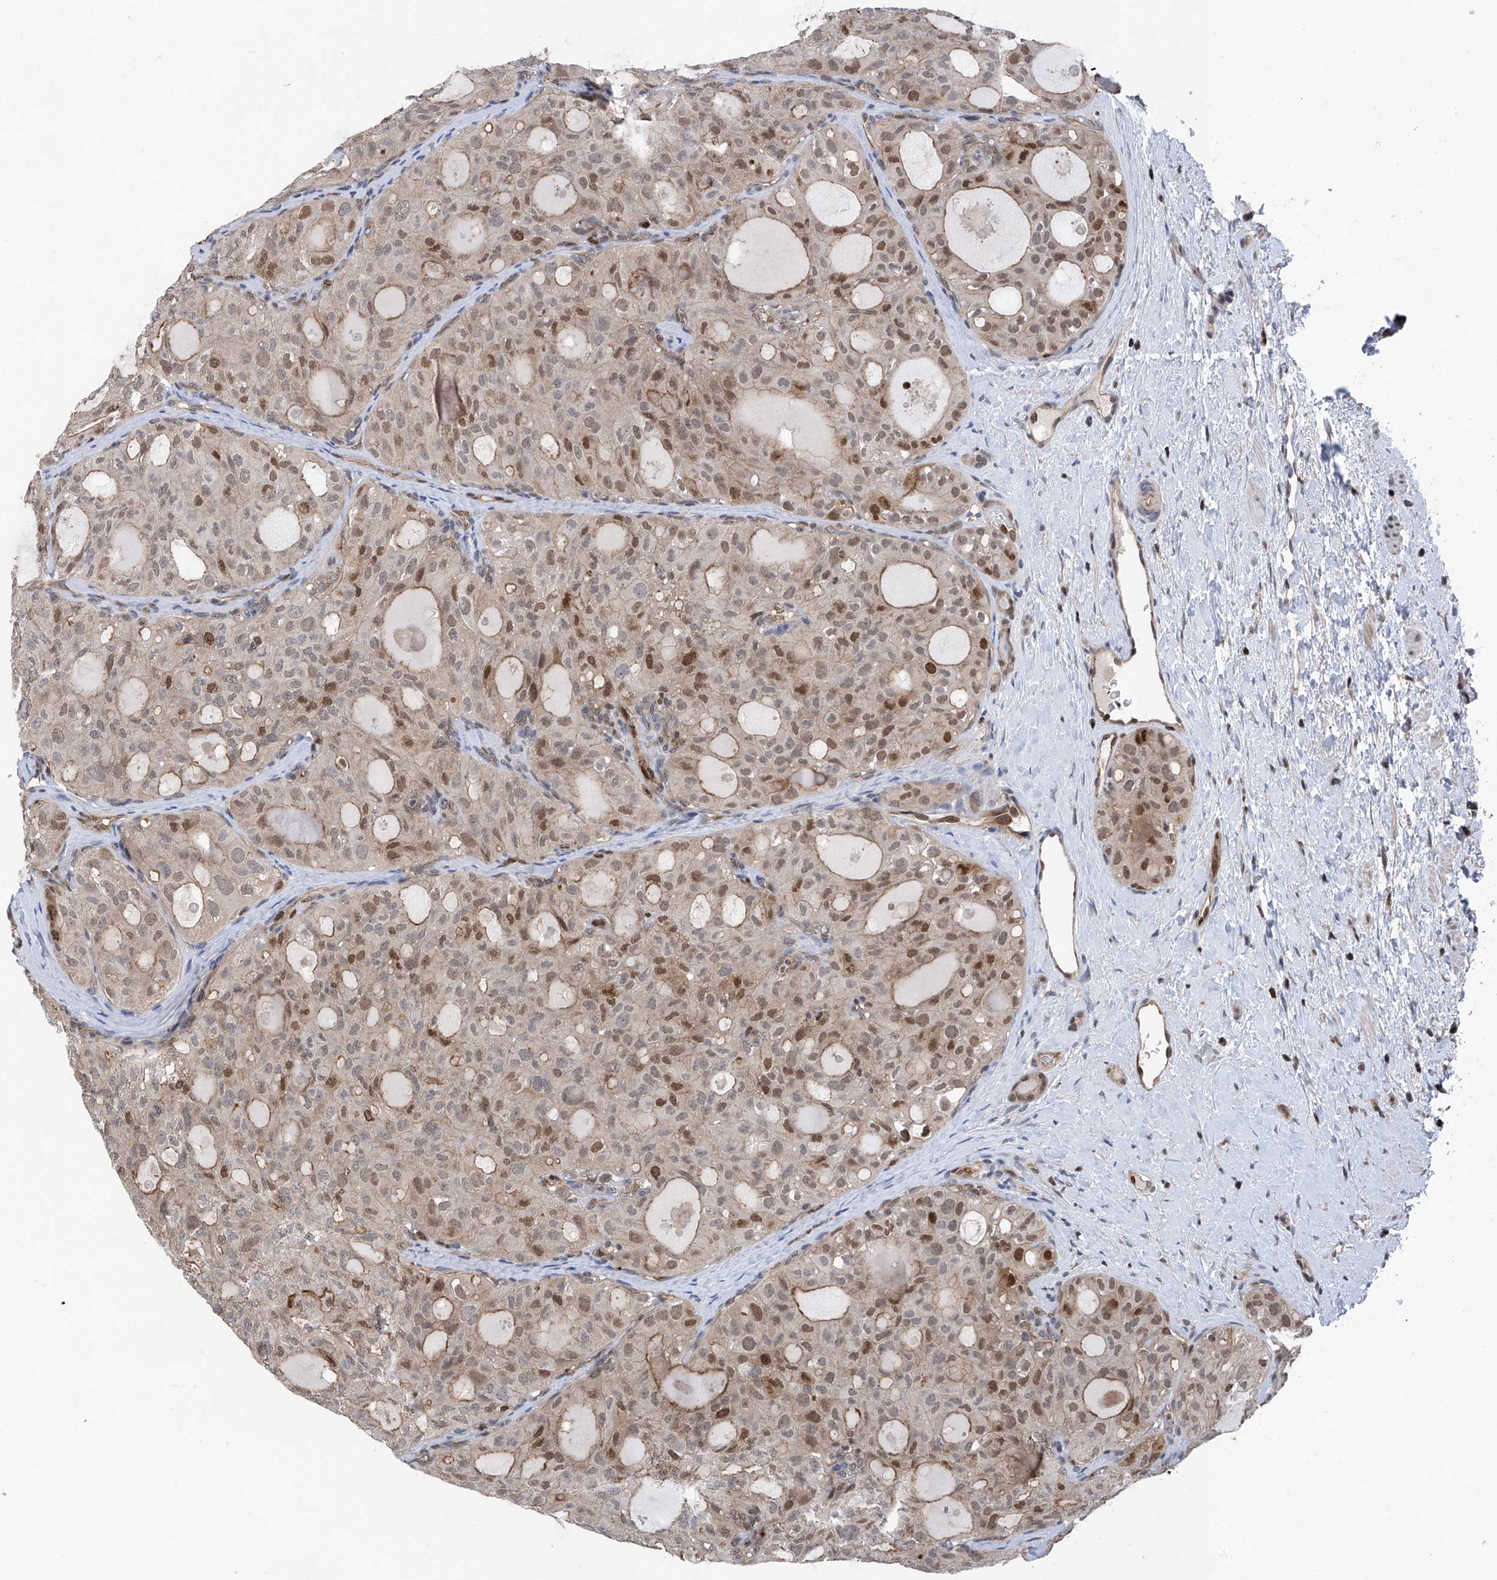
{"staining": {"intensity": "moderate", "quantity": "<25%", "location": "nuclear"}, "tissue": "thyroid cancer", "cell_type": "Tumor cells", "image_type": "cancer", "snomed": [{"axis": "morphology", "description": "Follicular adenoma carcinoma, NOS"}, {"axis": "topography", "description": "Thyroid gland"}], "caption": "A brown stain shows moderate nuclear staining of a protein in human thyroid cancer tumor cells.", "gene": "DNAJC9", "patient": {"sex": "male", "age": 75}}